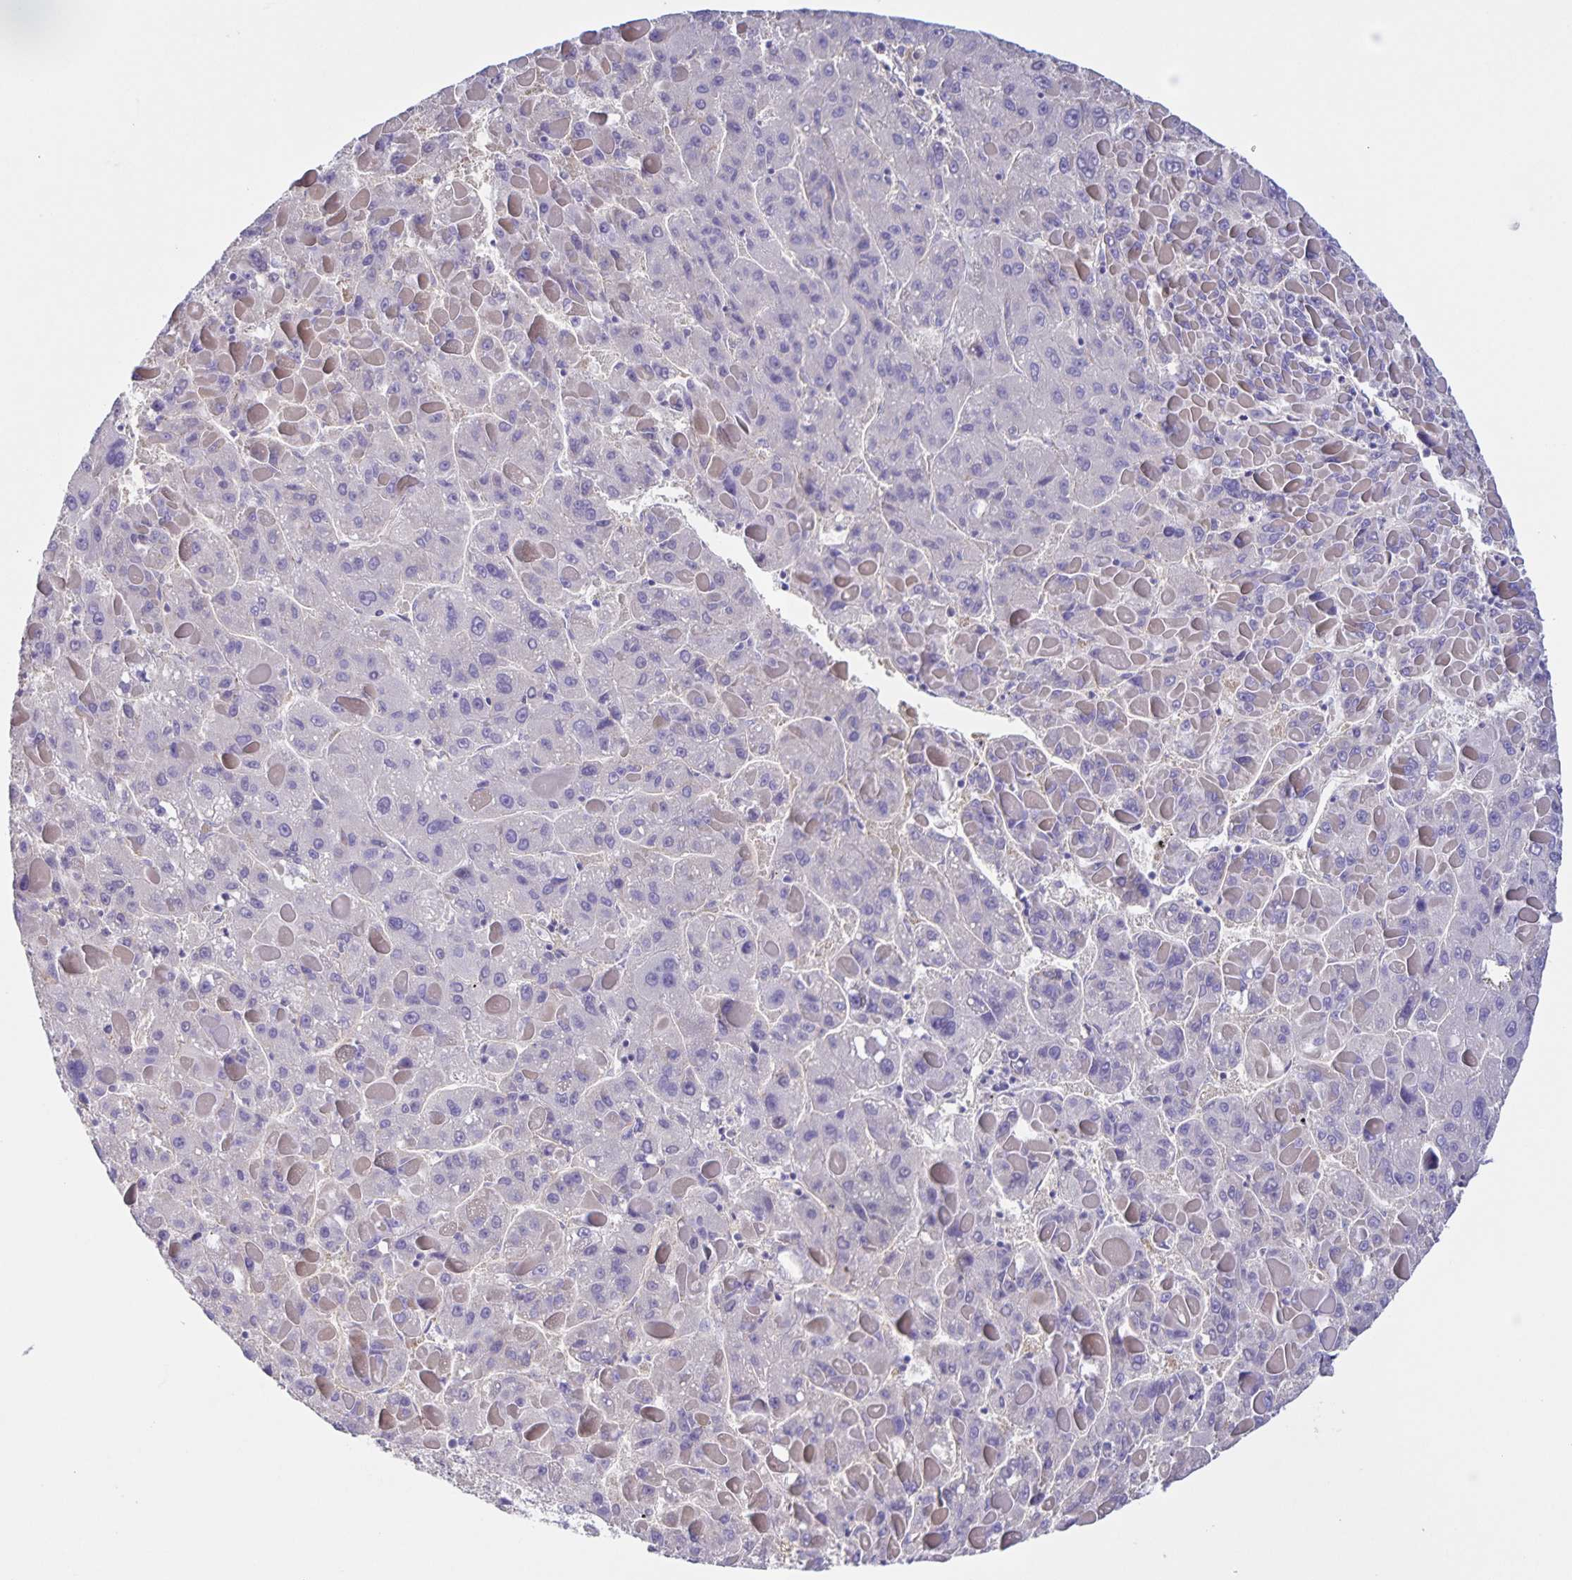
{"staining": {"intensity": "negative", "quantity": "none", "location": "none"}, "tissue": "liver cancer", "cell_type": "Tumor cells", "image_type": "cancer", "snomed": [{"axis": "morphology", "description": "Carcinoma, Hepatocellular, NOS"}, {"axis": "topography", "description": "Liver"}], "caption": "High magnification brightfield microscopy of hepatocellular carcinoma (liver) stained with DAB (brown) and counterstained with hematoxylin (blue): tumor cells show no significant positivity.", "gene": "BOLL", "patient": {"sex": "female", "age": 82}}